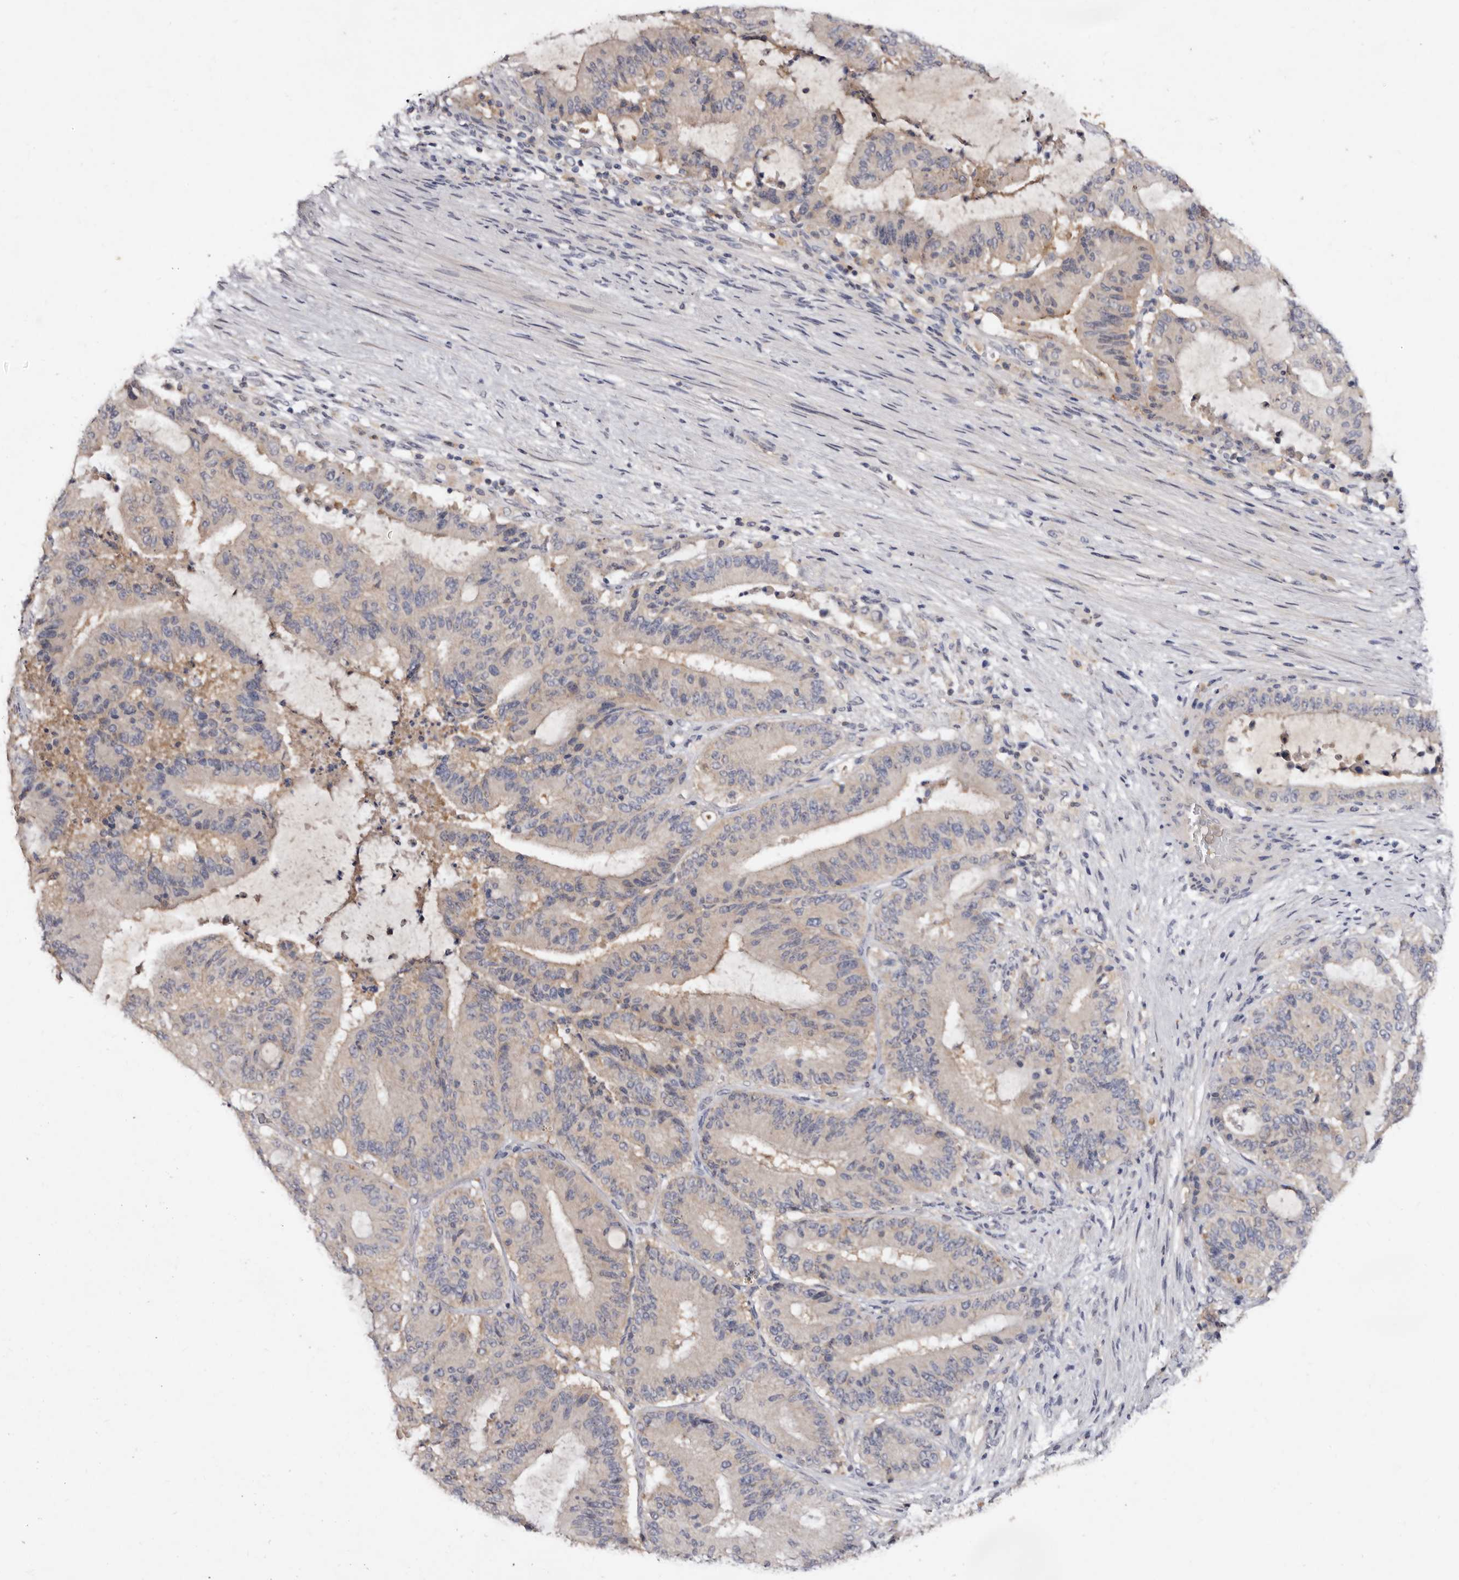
{"staining": {"intensity": "negative", "quantity": "none", "location": "none"}, "tissue": "liver cancer", "cell_type": "Tumor cells", "image_type": "cancer", "snomed": [{"axis": "morphology", "description": "Normal tissue, NOS"}, {"axis": "morphology", "description": "Cholangiocarcinoma"}, {"axis": "topography", "description": "Liver"}, {"axis": "topography", "description": "Peripheral nerve tissue"}], "caption": "Tumor cells are negative for protein expression in human liver cancer.", "gene": "EDEM1", "patient": {"sex": "female", "age": 73}}